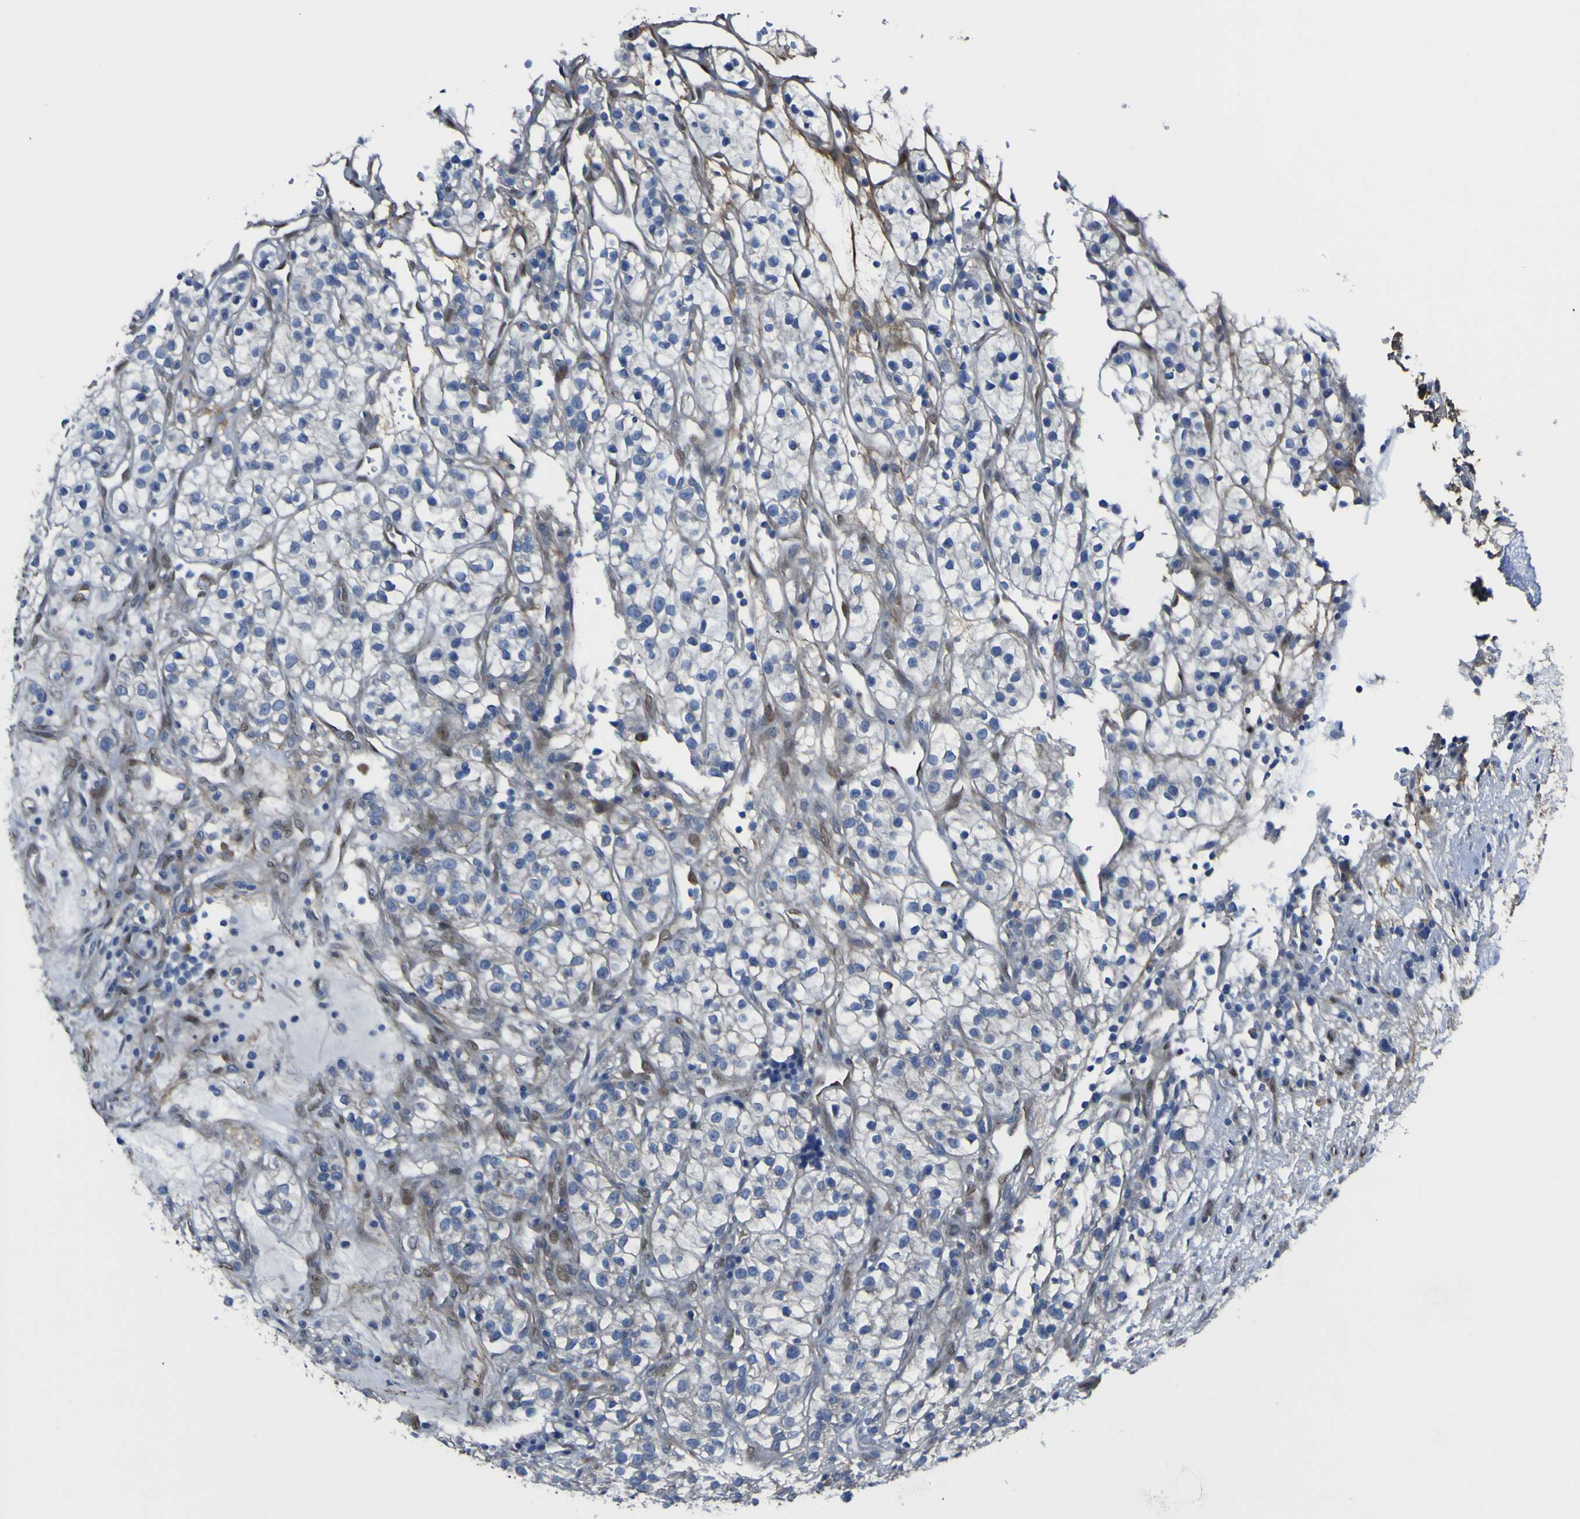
{"staining": {"intensity": "weak", "quantity": "<25%", "location": "nuclear"}, "tissue": "renal cancer", "cell_type": "Tumor cells", "image_type": "cancer", "snomed": [{"axis": "morphology", "description": "Adenocarcinoma, NOS"}, {"axis": "topography", "description": "Kidney"}], "caption": "DAB immunohistochemical staining of adenocarcinoma (renal) displays no significant positivity in tumor cells.", "gene": "LRRN1", "patient": {"sex": "female", "age": 57}}